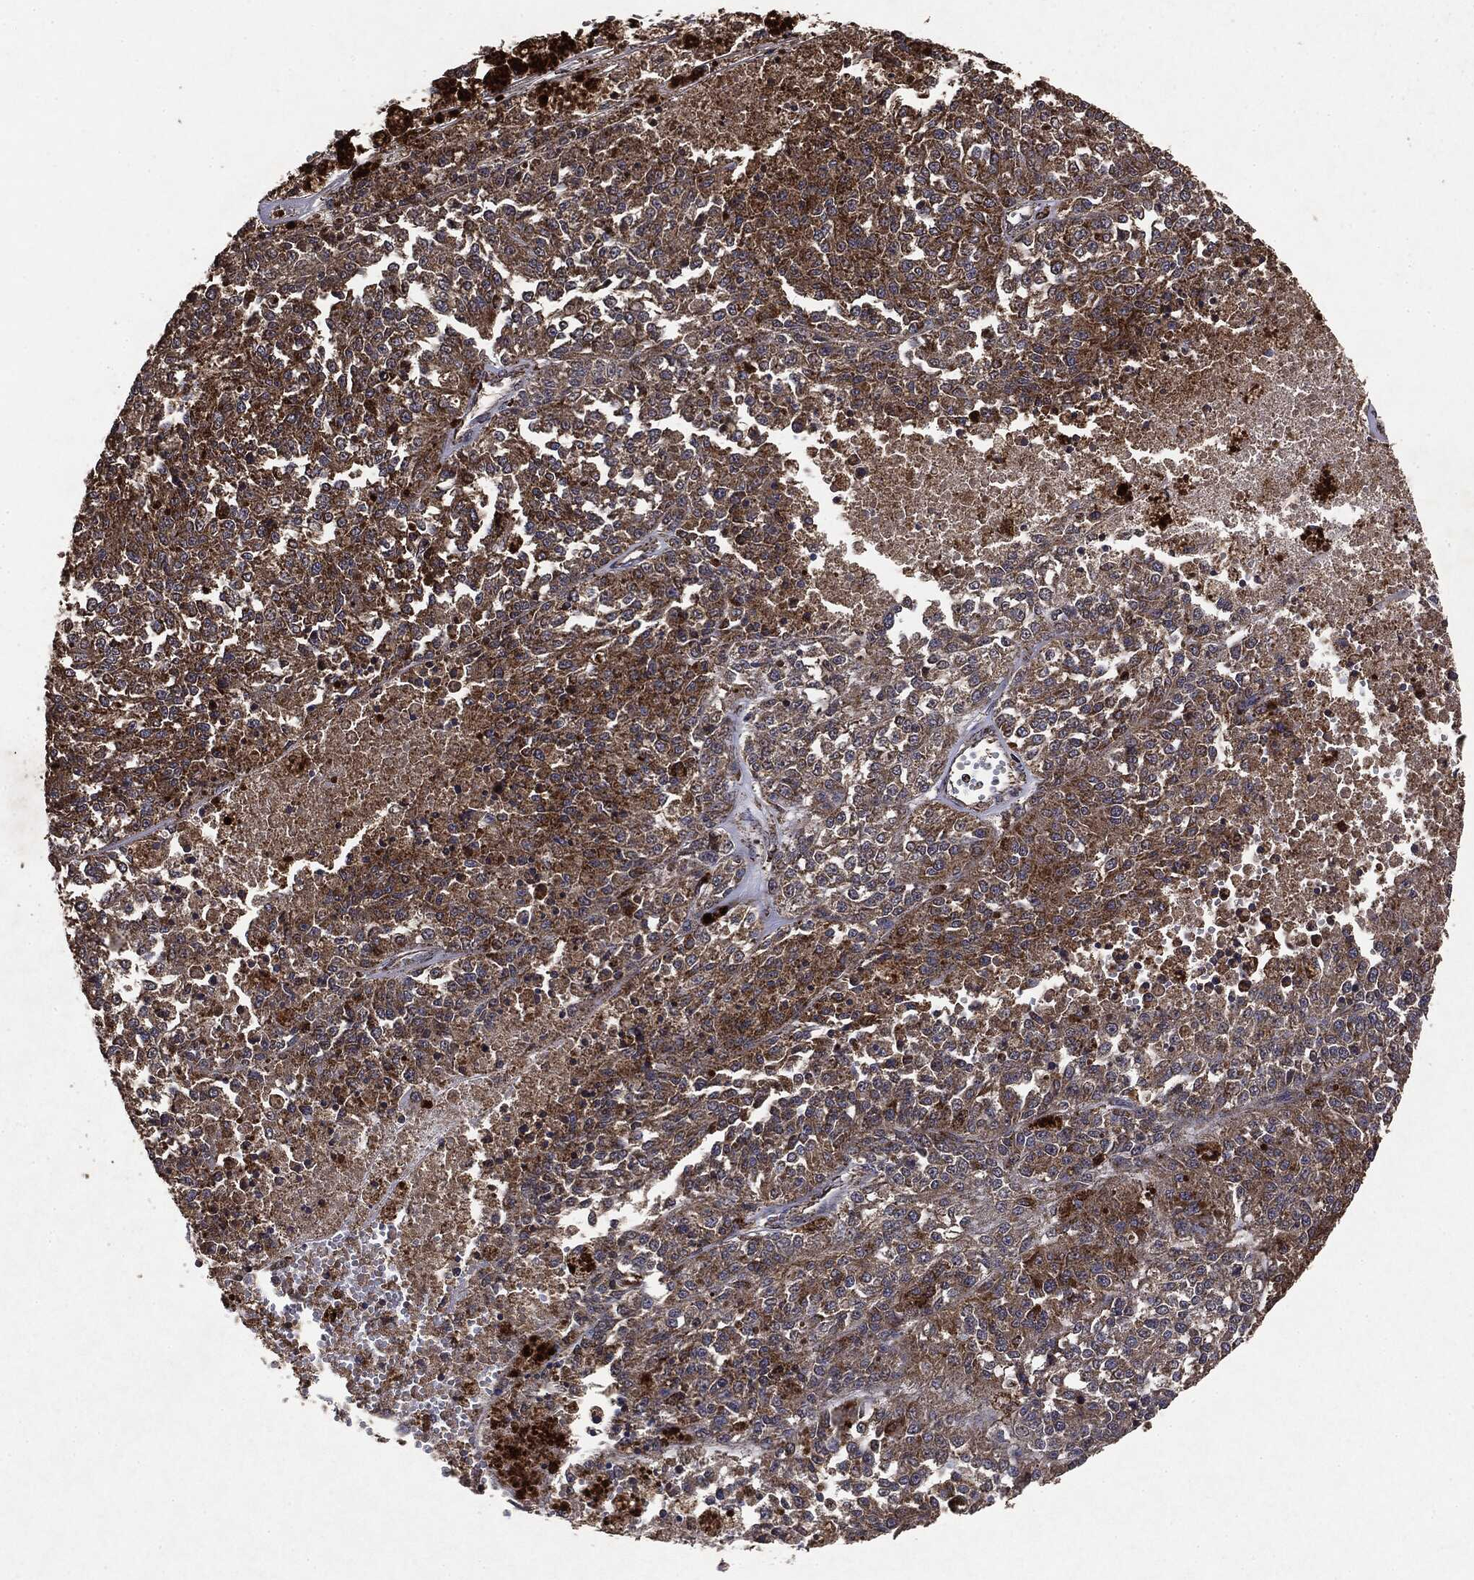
{"staining": {"intensity": "moderate", "quantity": ">75%", "location": "cytoplasmic/membranous"}, "tissue": "melanoma", "cell_type": "Tumor cells", "image_type": "cancer", "snomed": [{"axis": "morphology", "description": "Malignant melanoma, Metastatic site"}, {"axis": "topography", "description": "Lymph node"}], "caption": "Approximately >75% of tumor cells in melanoma demonstrate moderate cytoplasmic/membranous protein staining as visualized by brown immunohistochemical staining.", "gene": "MTOR", "patient": {"sex": "female", "age": 64}}